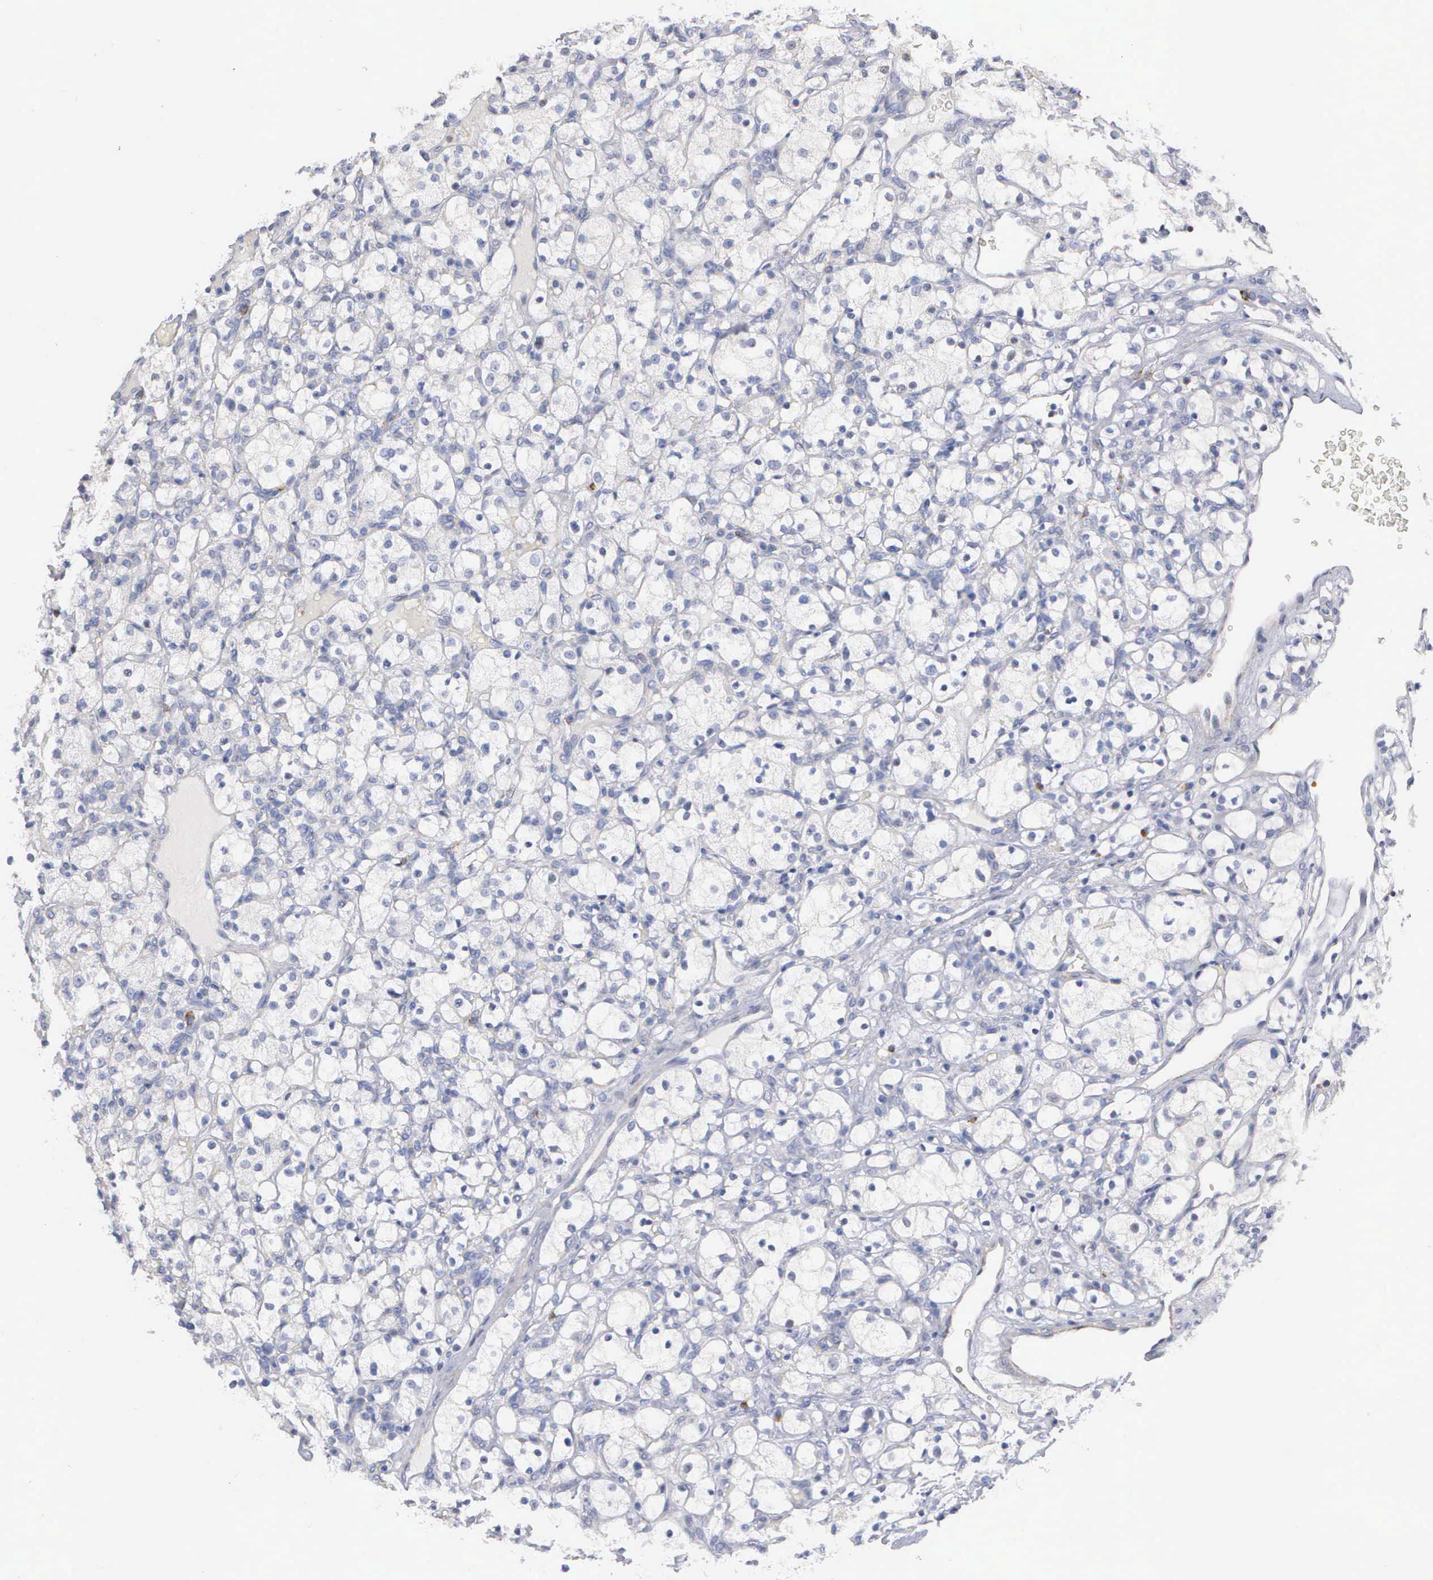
{"staining": {"intensity": "negative", "quantity": "none", "location": "none"}, "tissue": "renal cancer", "cell_type": "Tumor cells", "image_type": "cancer", "snomed": [{"axis": "morphology", "description": "Adenocarcinoma, NOS"}, {"axis": "topography", "description": "Kidney"}], "caption": "Renal cancer (adenocarcinoma) was stained to show a protein in brown. There is no significant staining in tumor cells. (DAB (3,3'-diaminobenzidine) immunohistochemistry, high magnification).", "gene": "ELFN2", "patient": {"sex": "female", "age": 83}}